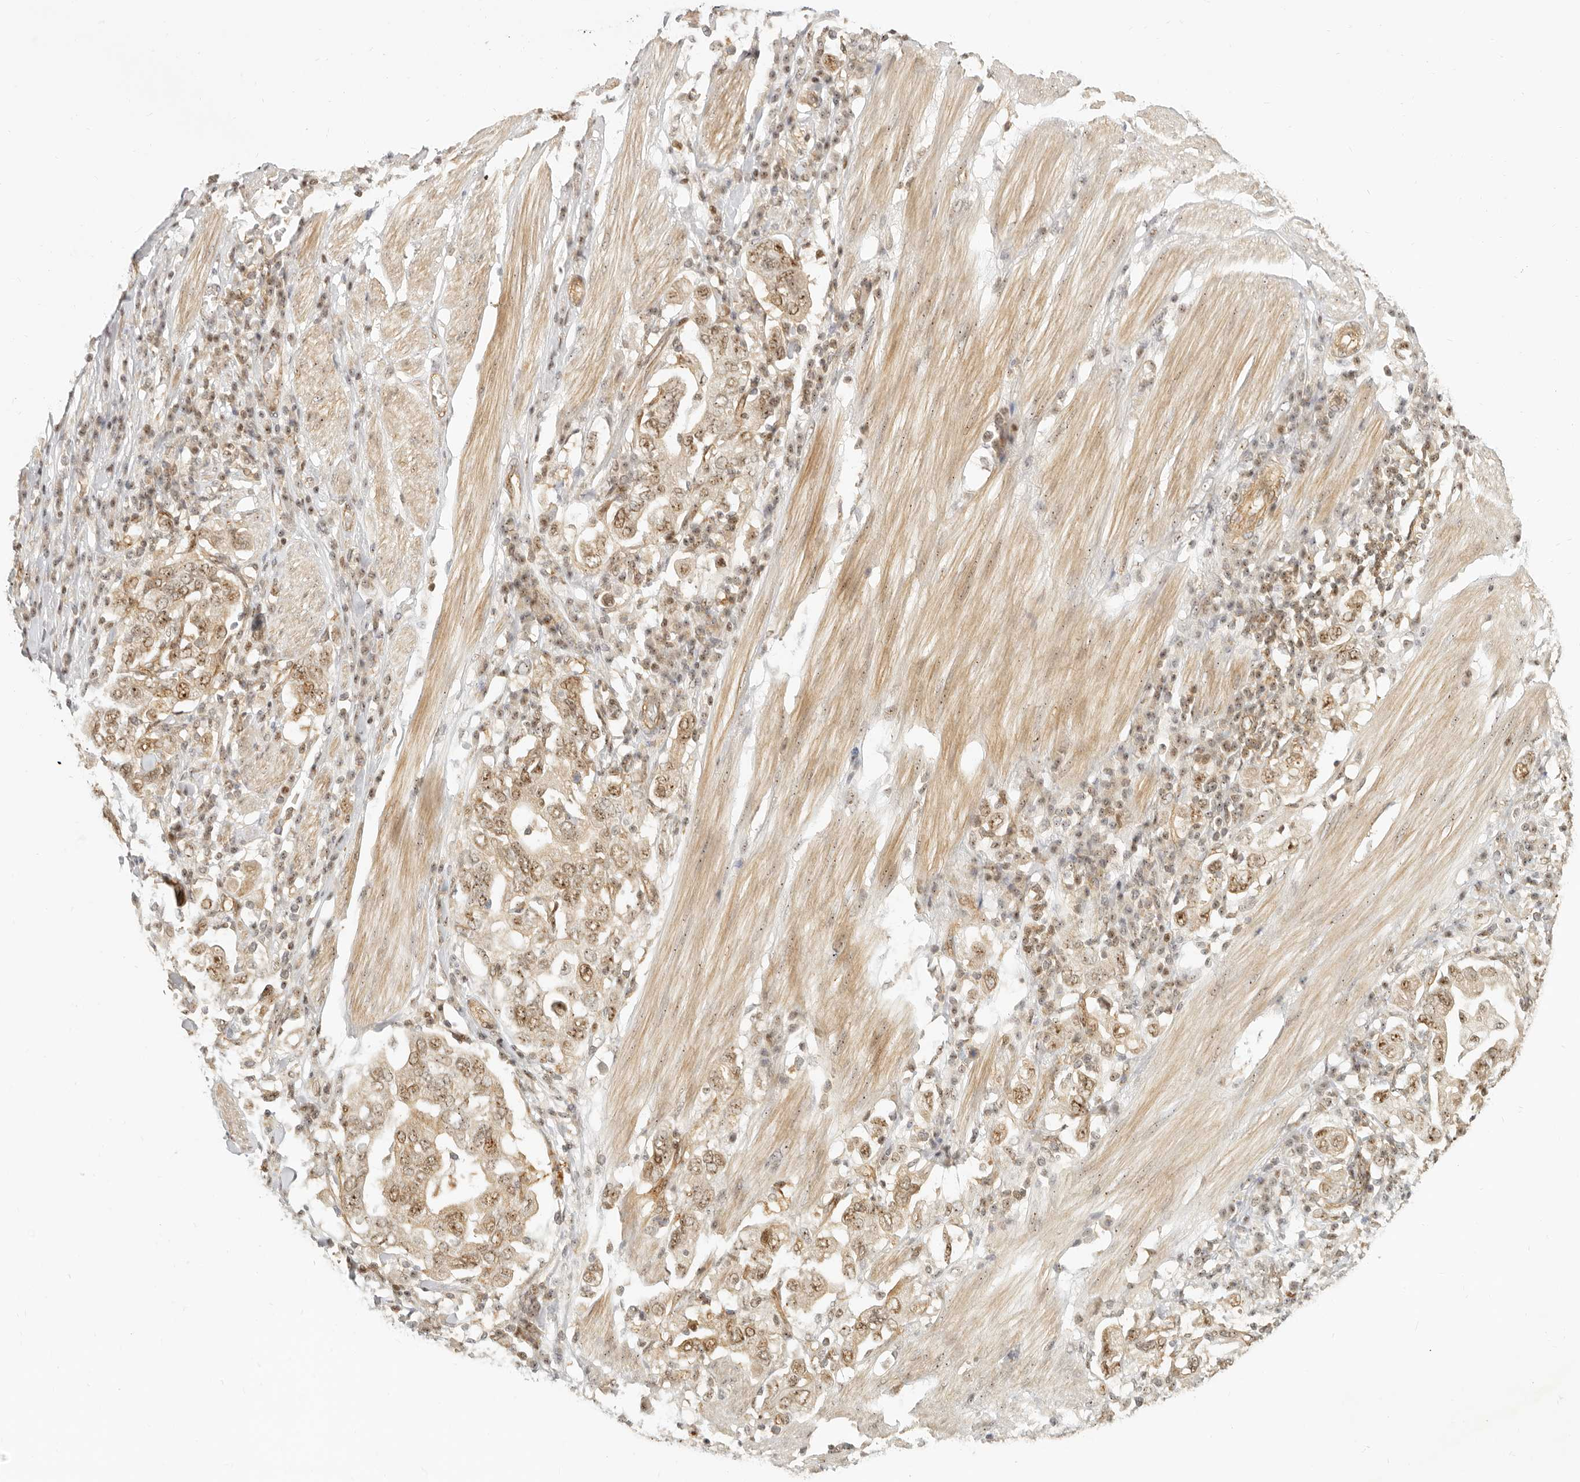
{"staining": {"intensity": "moderate", "quantity": ">75%", "location": "nuclear"}, "tissue": "stomach cancer", "cell_type": "Tumor cells", "image_type": "cancer", "snomed": [{"axis": "morphology", "description": "Adenocarcinoma, NOS"}, {"axis": "topography", "description": "Stomach, upper"}], "caption": "A photomicrograph of stomach adenocarcinoma stained for a protein reveals moderate nuclear brown staining in tumor cells.", "gene": "BAP1", "patient": {"sex": "male", "age": 62}}